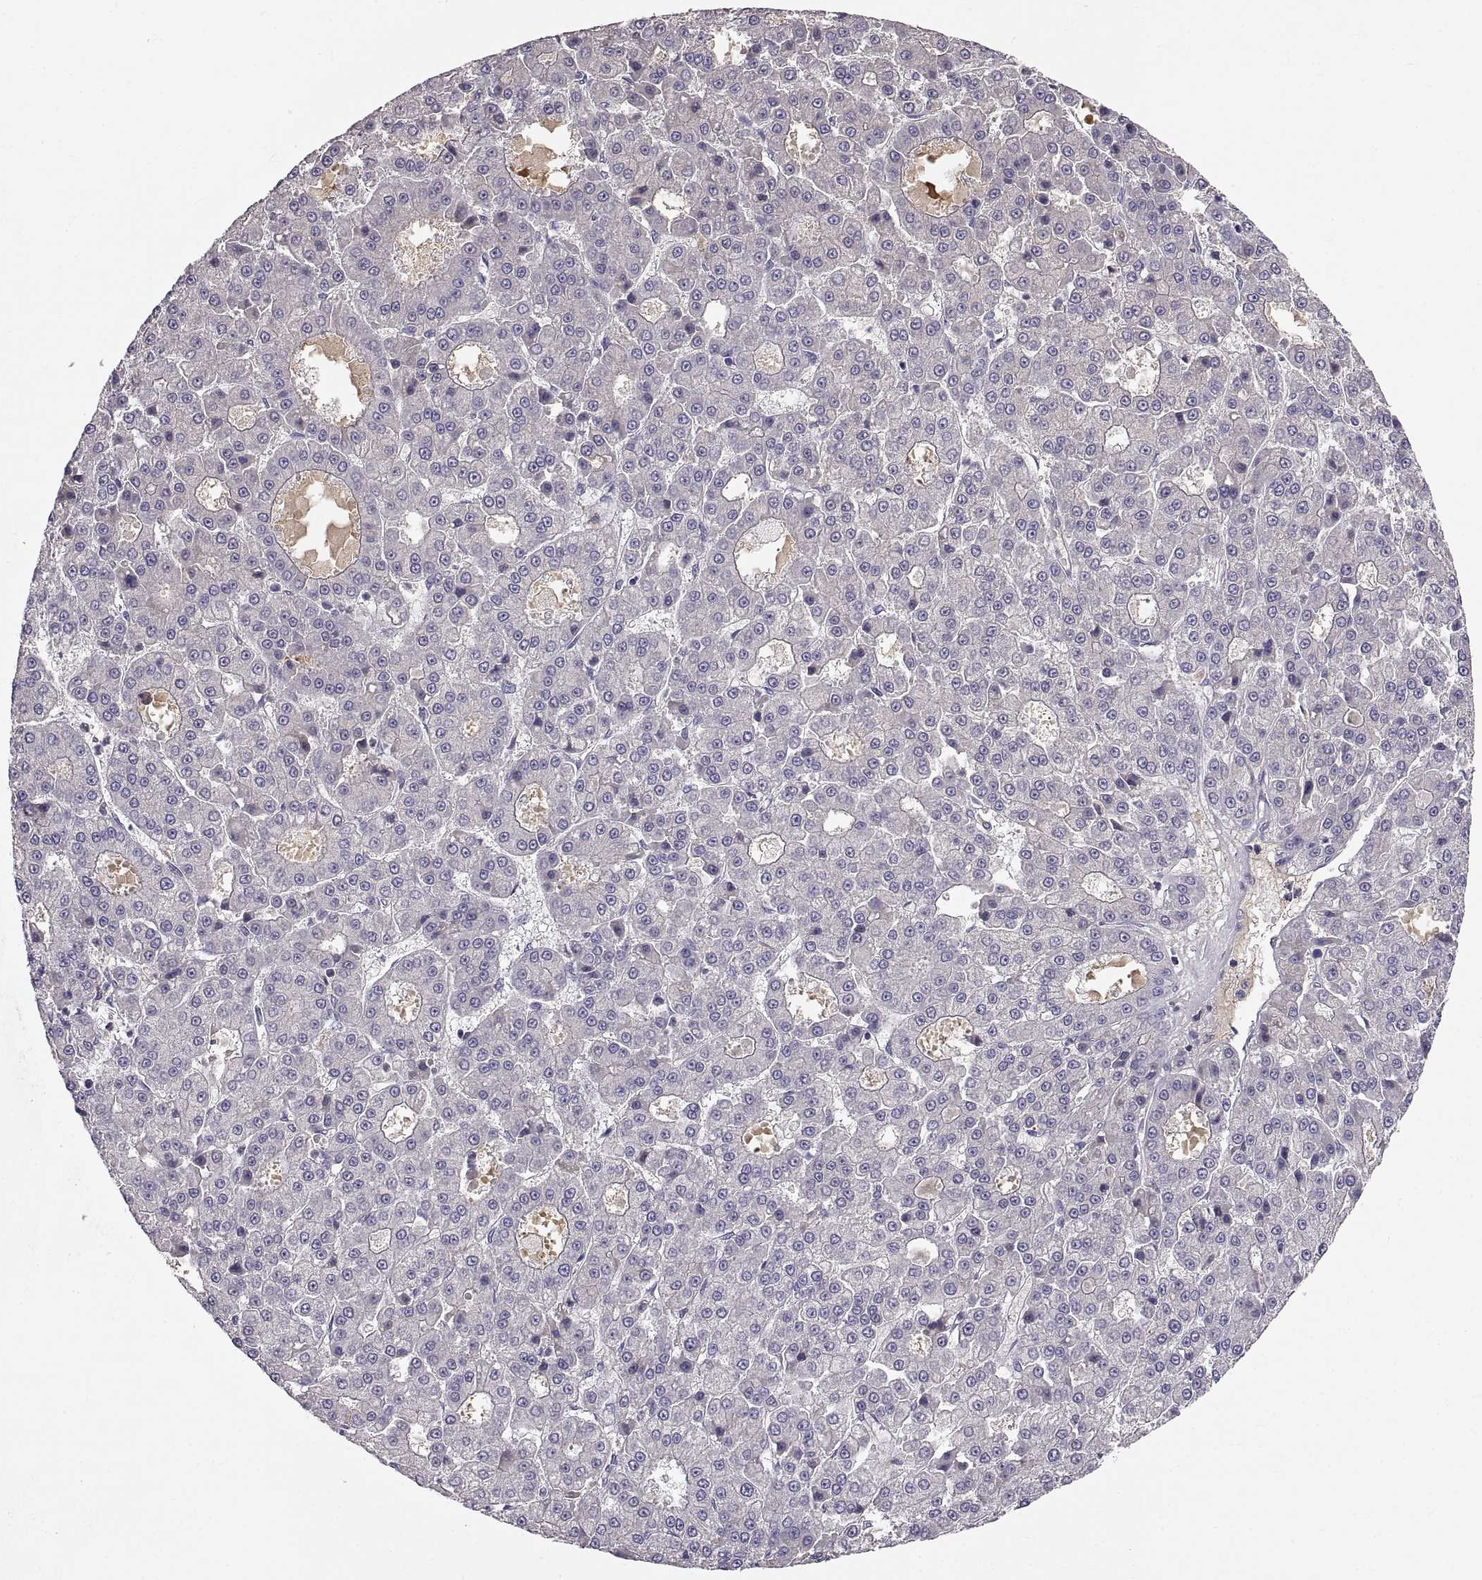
{"staining": {"intensity": "negative", "quantity": "none", "location": "none"}, "tissue": "liver cancer", "cell_type": "Tumor cells", "image_type": "cancer", "snomed": [{"axis": "morphology", "description": "Carcinoma, Hepatocellular, NOS"}, {"axis": "topography", "description": "Liver"}], "caption": "Tumor cells show no significant staining in hepatocellular carcinoma (liver).", "gene": "ADAM32", "patient": {"sex": "male", "age": 70}}